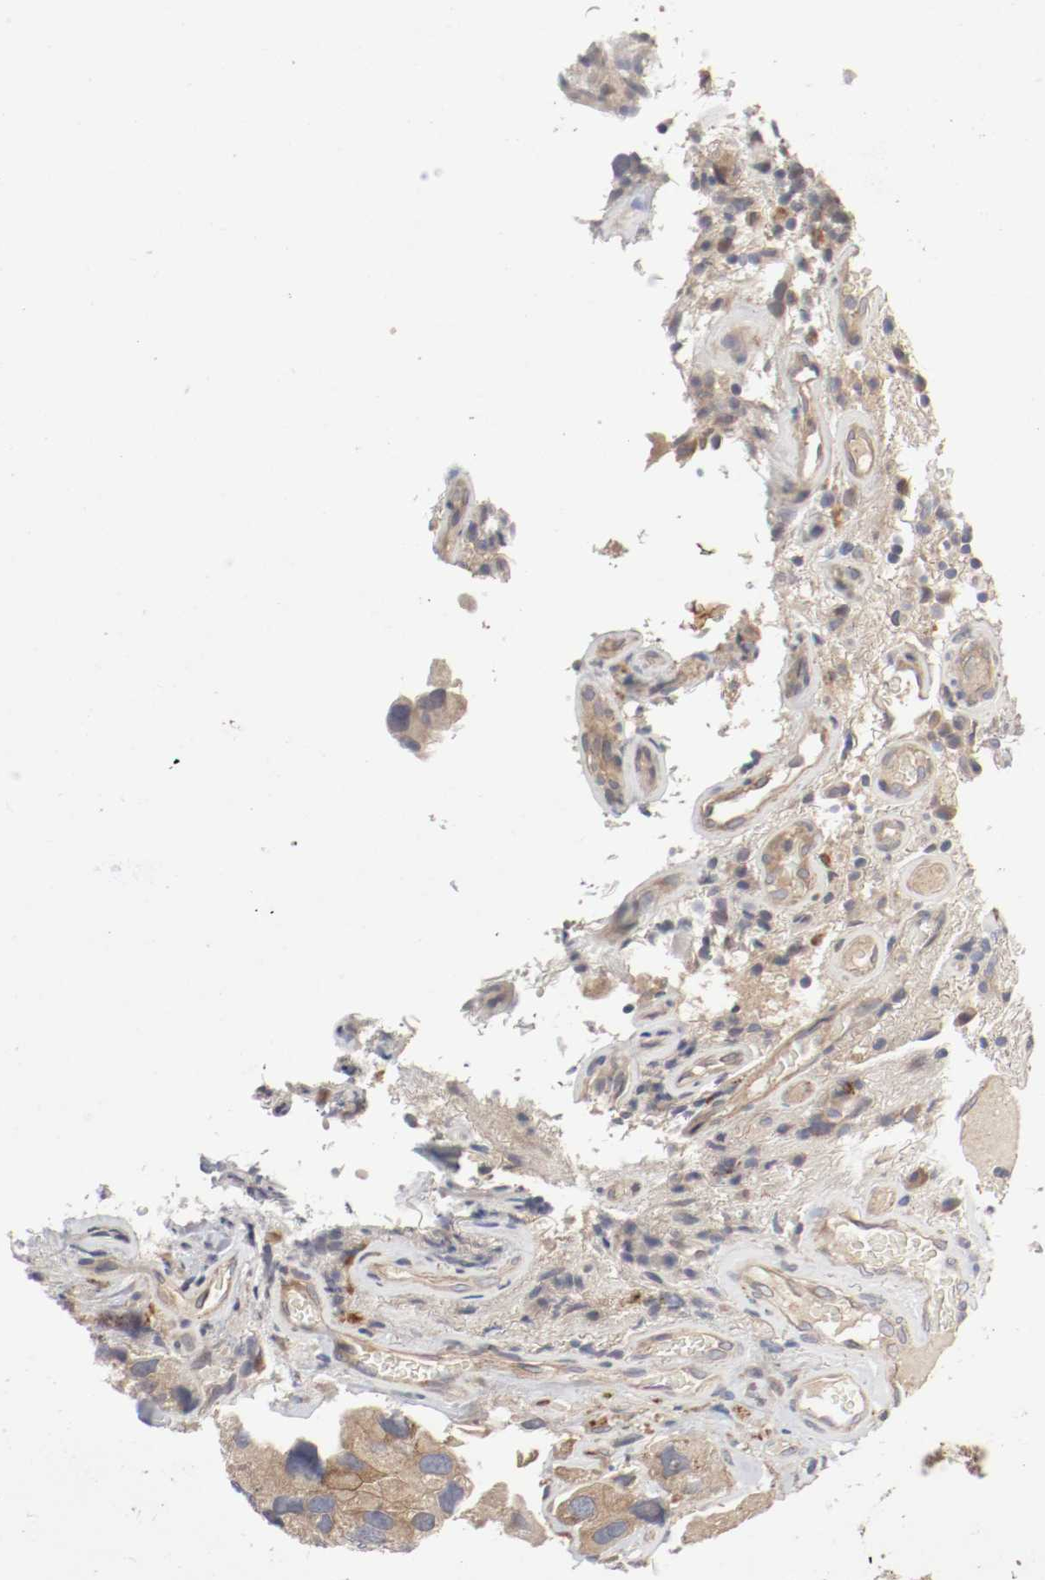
{"staining": {"intensity": "weak", "quantity": ">75%", "location": "cytoplasmic/membranous"}, "tissue": "urothelial cancer", "cell_type": "Tumor cells", "image_type": "cancer", "snomed": [{"axis": "morphology", "description": "Urothelial carcinoma, High grade"}, {"axis": "topography", "description": "Urinary bladder"}], "caption": "High-grade urothelial carcinoma tissue reveals weak cytoplasmic/membranous positivity in approximately >75% of tumor cells, visualized by immunohistochemistry.", "gene": "REN", "patient": {"sex": "female", "age": 64}}